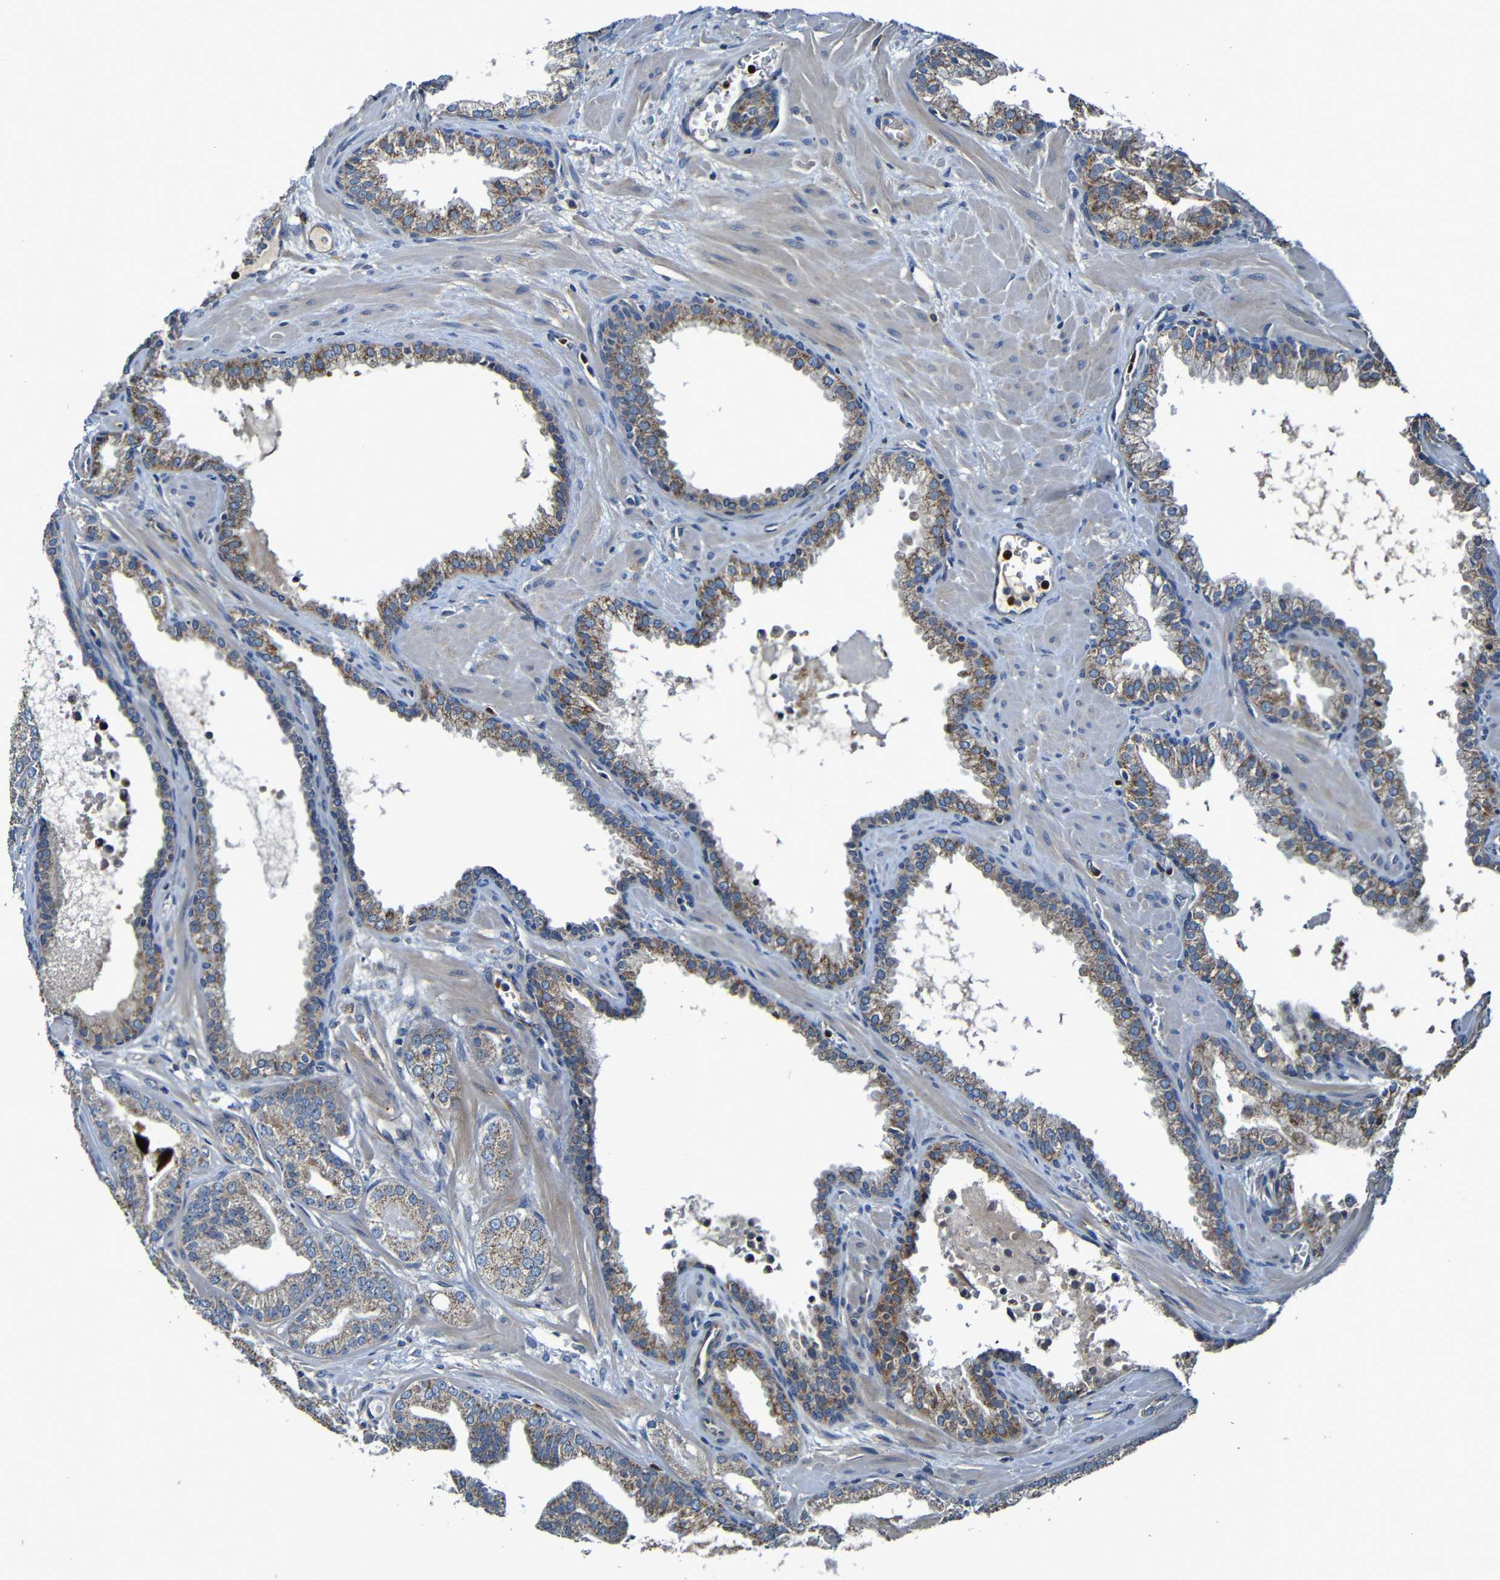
{"staining": {"intensity": "moderate", "quantity": "25%-75%", "location": "cytoplasmic/membranous"}, "tissue": "prostate cancer", "cell_type": "Tumor cells", "image_type": "cancer", "snomed": [{"axis": "morphology", "description": "Adenocarcinoma, Low grade"}, {"axis": "topography", "description": "Prostate"}], "caption": "The immunohistochemical stain labels moderate cytoplasmic/membranous expression in tumor cells of low-grade adenocarcinoma (prostate) tissue. (DAB IHC, brown staining for protein, blue staining for nuclei).", "gene": "ADAM15", "patient": {"sex": "male", "age": 59}}